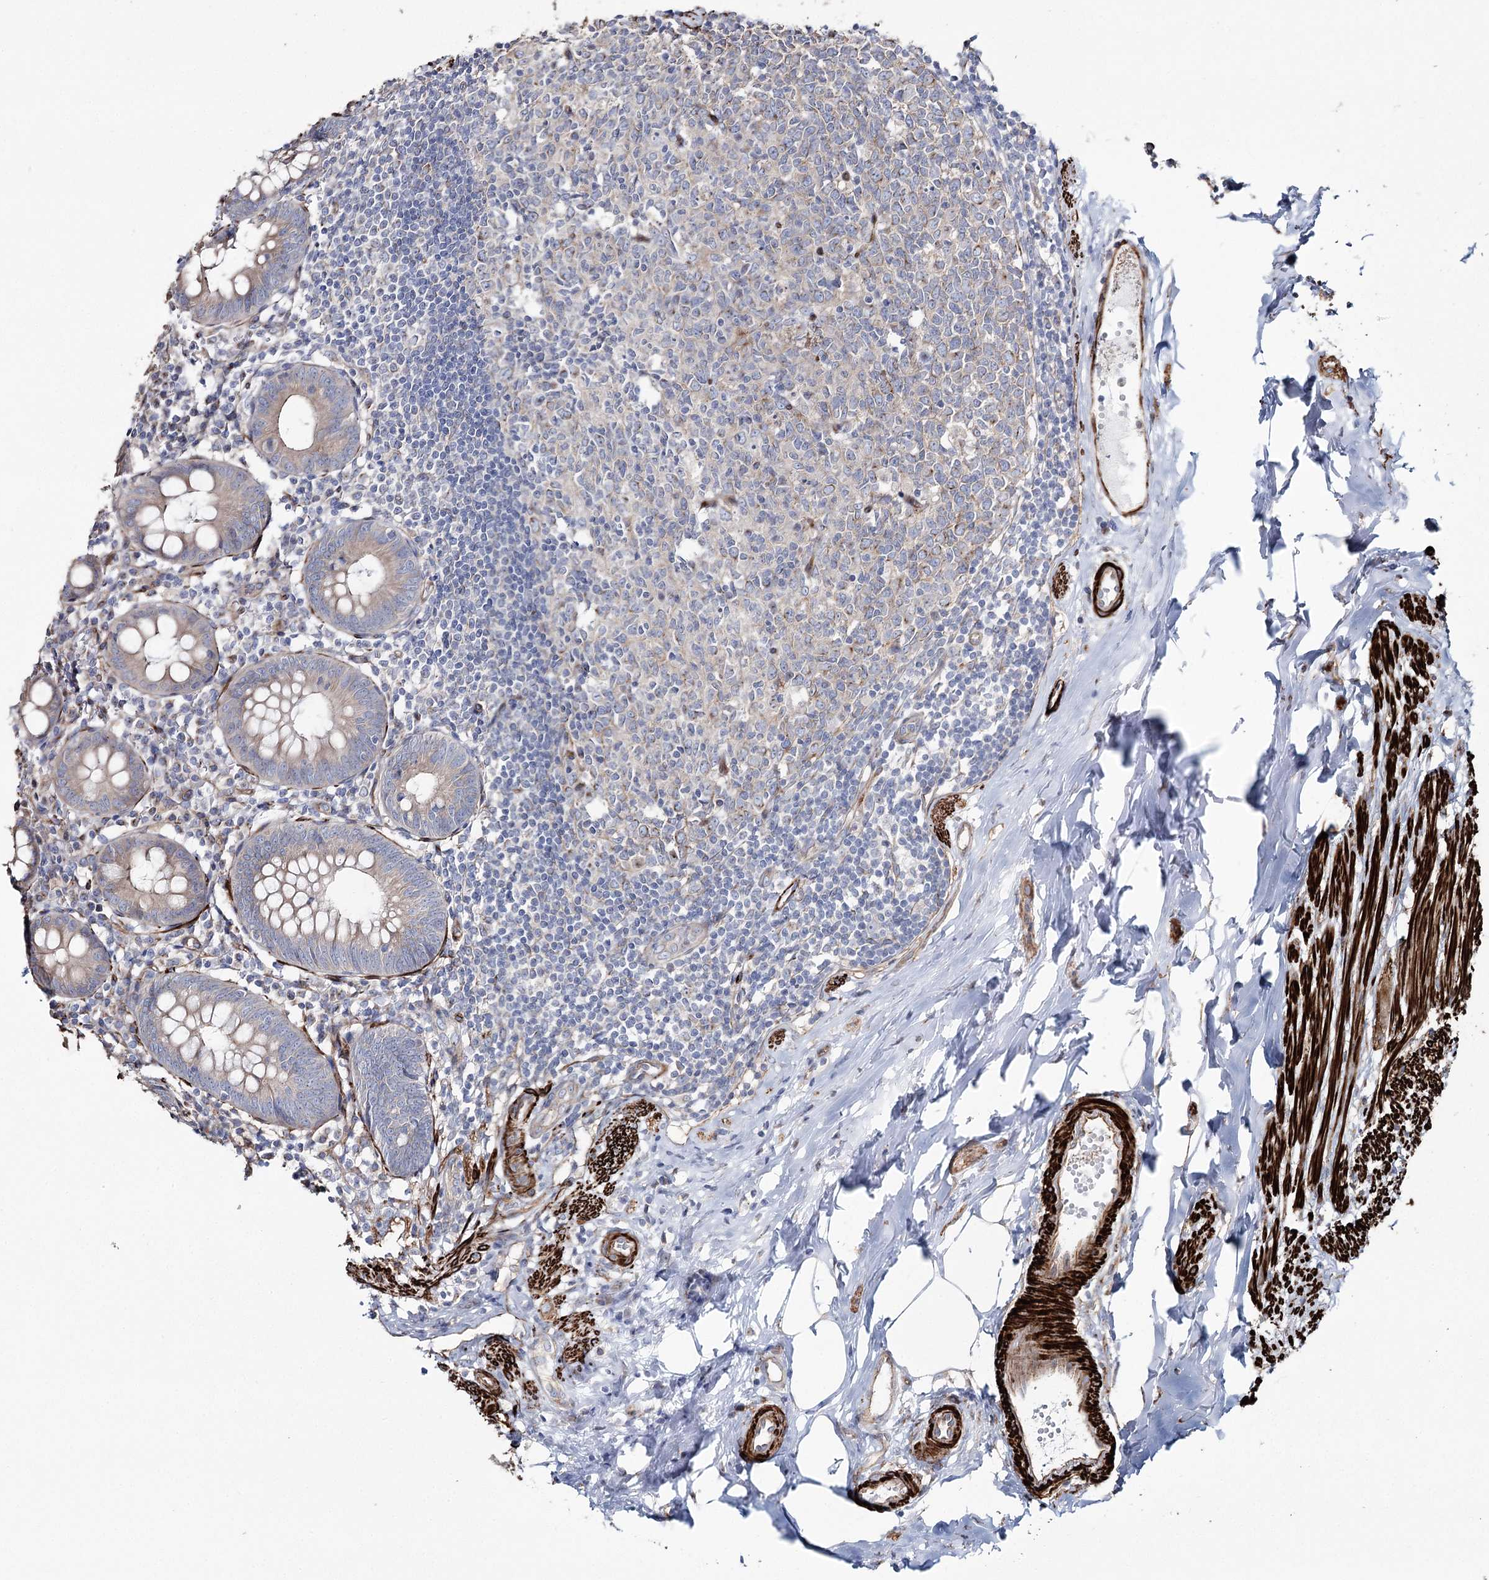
{"staining": {"intensity": "negative", "quantity": "none", "location": "none"}, "tissue": "appendix", "cell_type": "Glandular cells", "image_type": "normal", "snomed": [{"axis": "morphology", "description": "Normal tissue, NOS"}, {"axis": "topography", "description": "Appendix"}], "caption": "Human appendix stained for a protein using IHC shows no staining in glandular cells.", "gene": "SUMF1", "patient": {"sex": "female", "age": 54}}